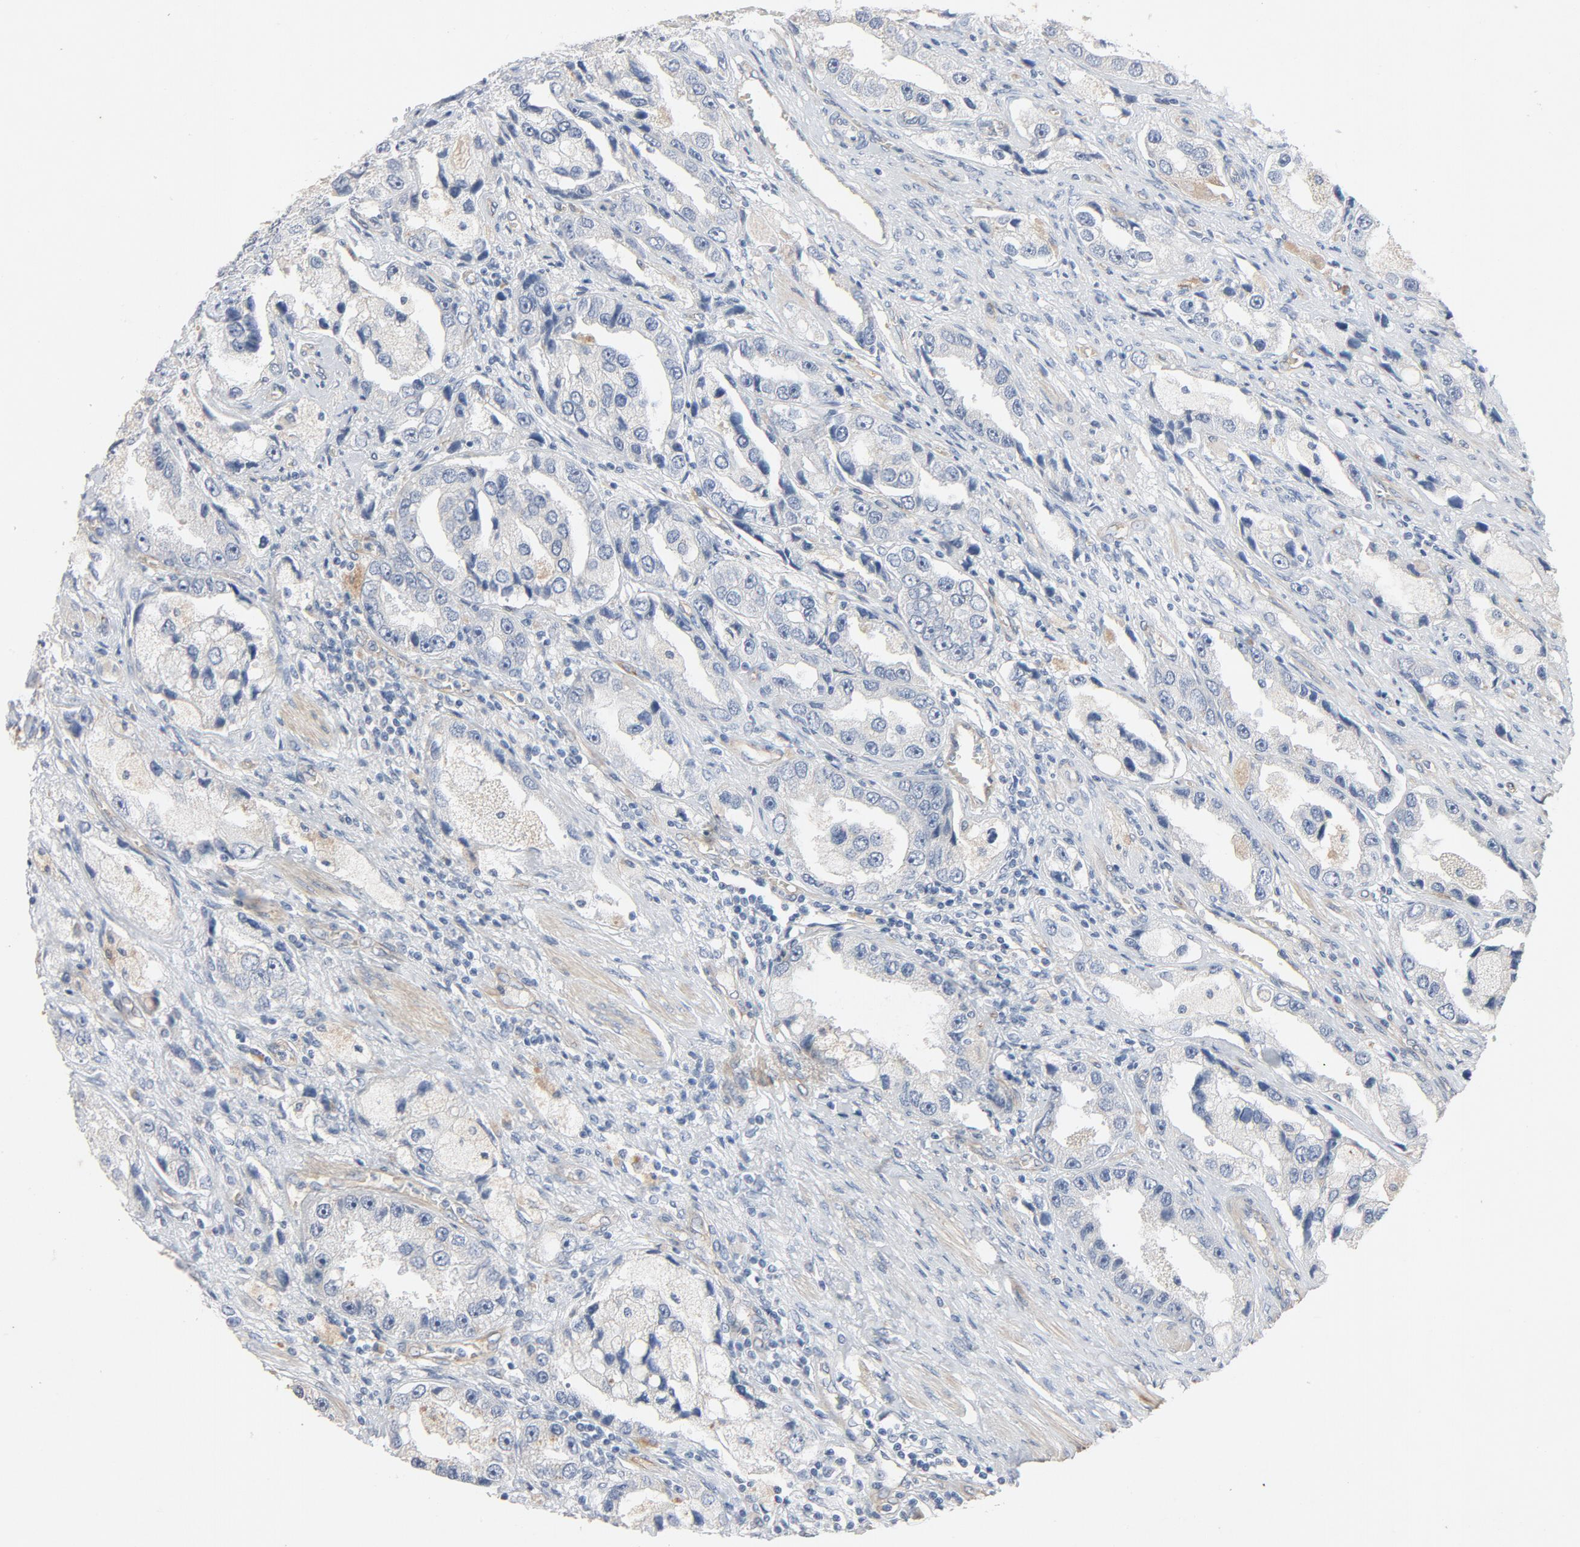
{"staining": {"intensity": "negative", "quantity": "none", "location": "none"}, "tissue": "prostate cancer", "cell_type": "Tumor cells", "image_type": "cancer", "snomed": [{"axis": "morphology", "description": "Adenocarcinoma, High grade"}, {"axis": "topography", "description": "Prostate"}], "caption": "DAB (3,3'-diaminobenzidine) immunohistochemical staining of prostate adenocarcinoma (high-grade) displays no significant staining in tumor cells.", "gene": "KDR", "patient": {"sex": "male", "age": 63}}